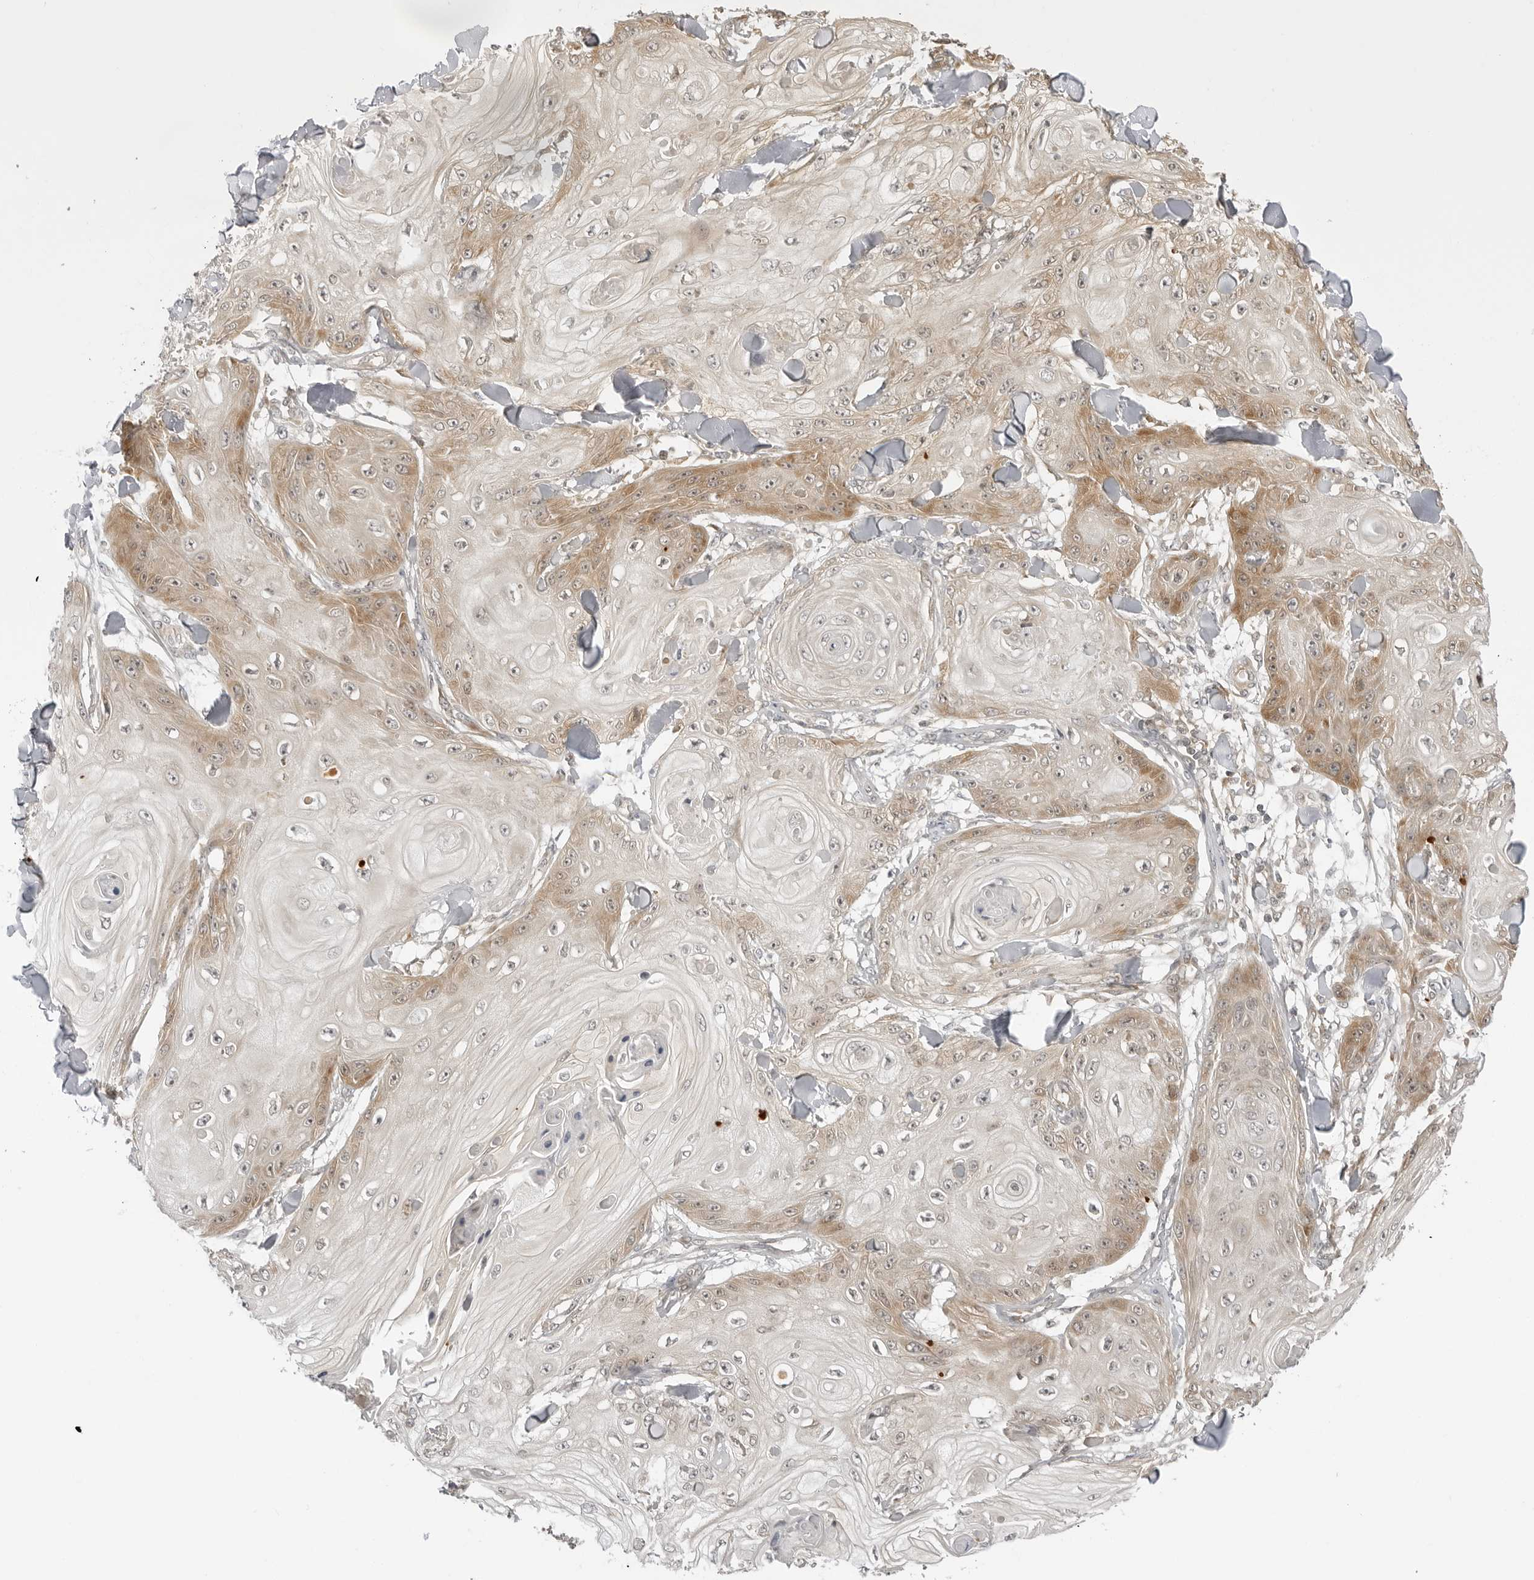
{"staining": {"intensity": "moderate", "quantity": "25%-75%", "location": "cytoplasmic/membranous"}, "tissue": "skin cancer", "cell_type": "Tumor cells", "image_type": "cancer", "snomed": [{"axis": "morphology", "description": "Squamous cell carcinoma, NOS"}, {"axis": "topography", "description": "Skin"}], "caption": "Protein staining by immunohistochemistry (IHC) shows moderate cytoplasmic/membranous expression in approximately 25%-75% of tumor cells in skin cancer (squamous cell carcinoma).", "gene": "PRRC2C", "patient": {"sex": "male", "age": 74}}